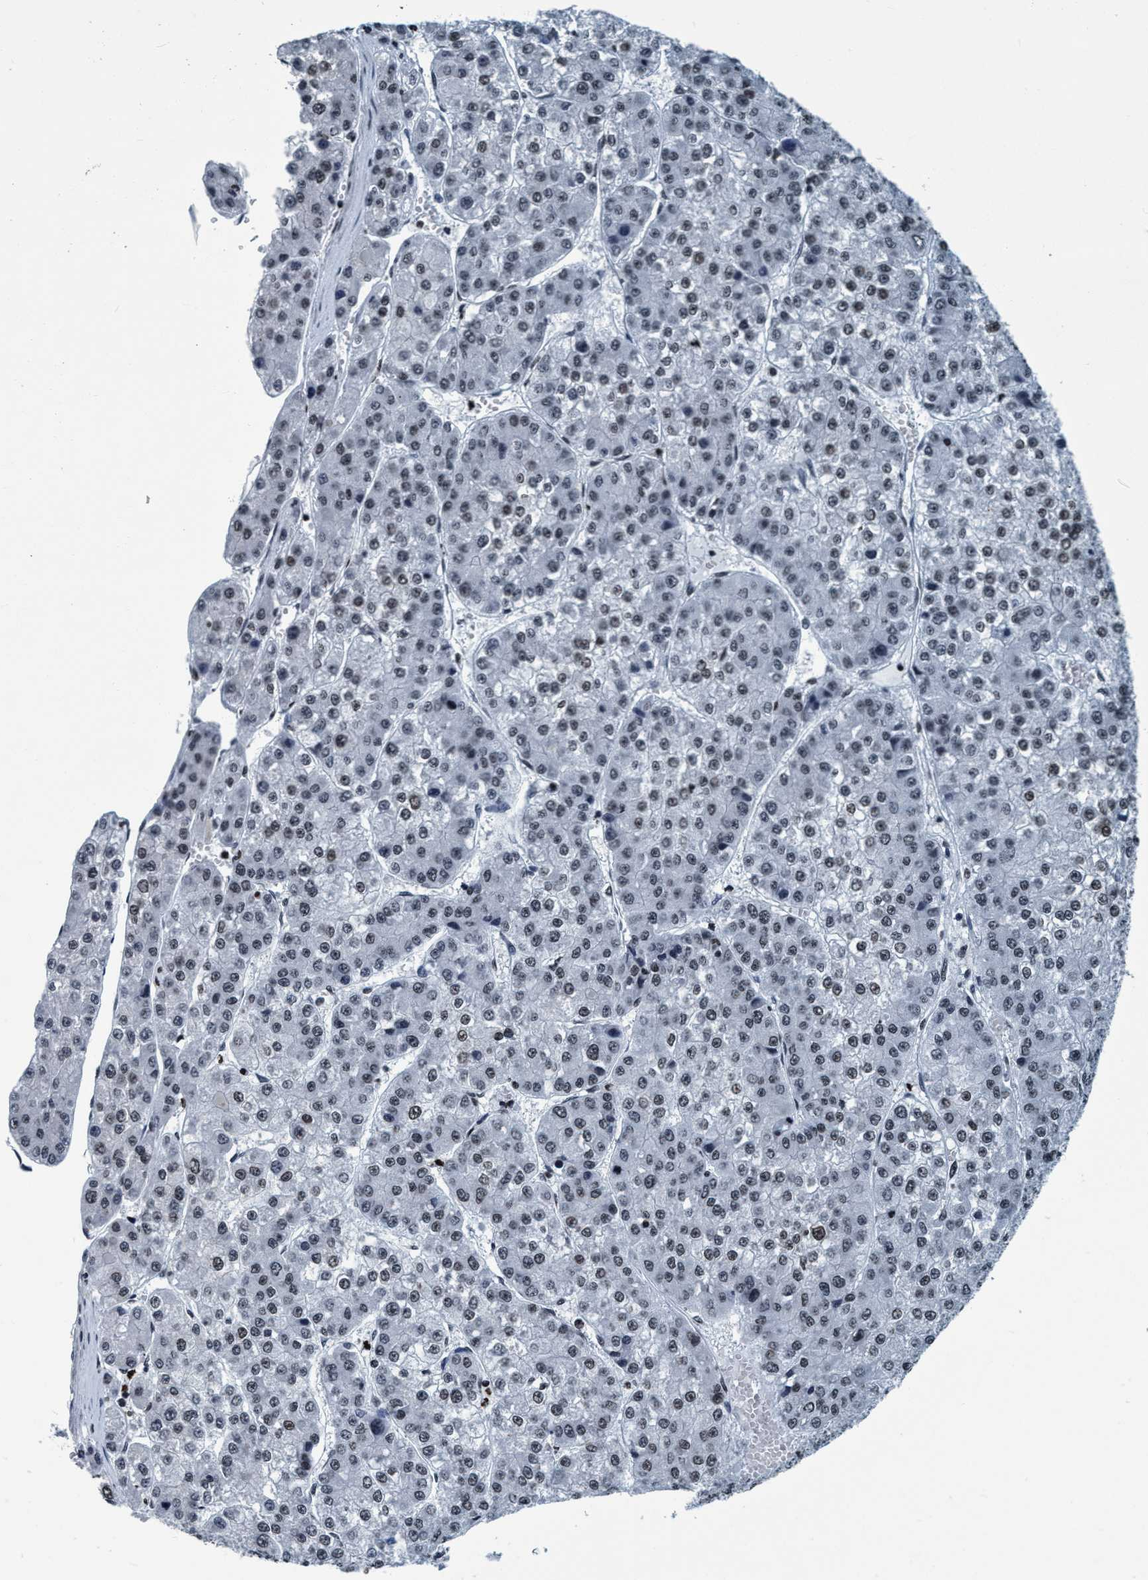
{"staining": {"intensity": "weak", "quantity": ">75%", "location": "nuclear"}, "tissue": "liver cancer", "cell_type": "Tumor cells", "image_type": "cancer", "snomed": [{"axis": "morphology", "description": "Carcinoma, Hepatocellular, NOS"}, {"axis": "topography", "description": "Liver"}], "caption": "Hepatocellular carcinoma (liver) stained with a protein marker demonstrates weak staining in tumor cells.", "gene": "CCNE2", "patient": {"sex": "female", "age": 73}}